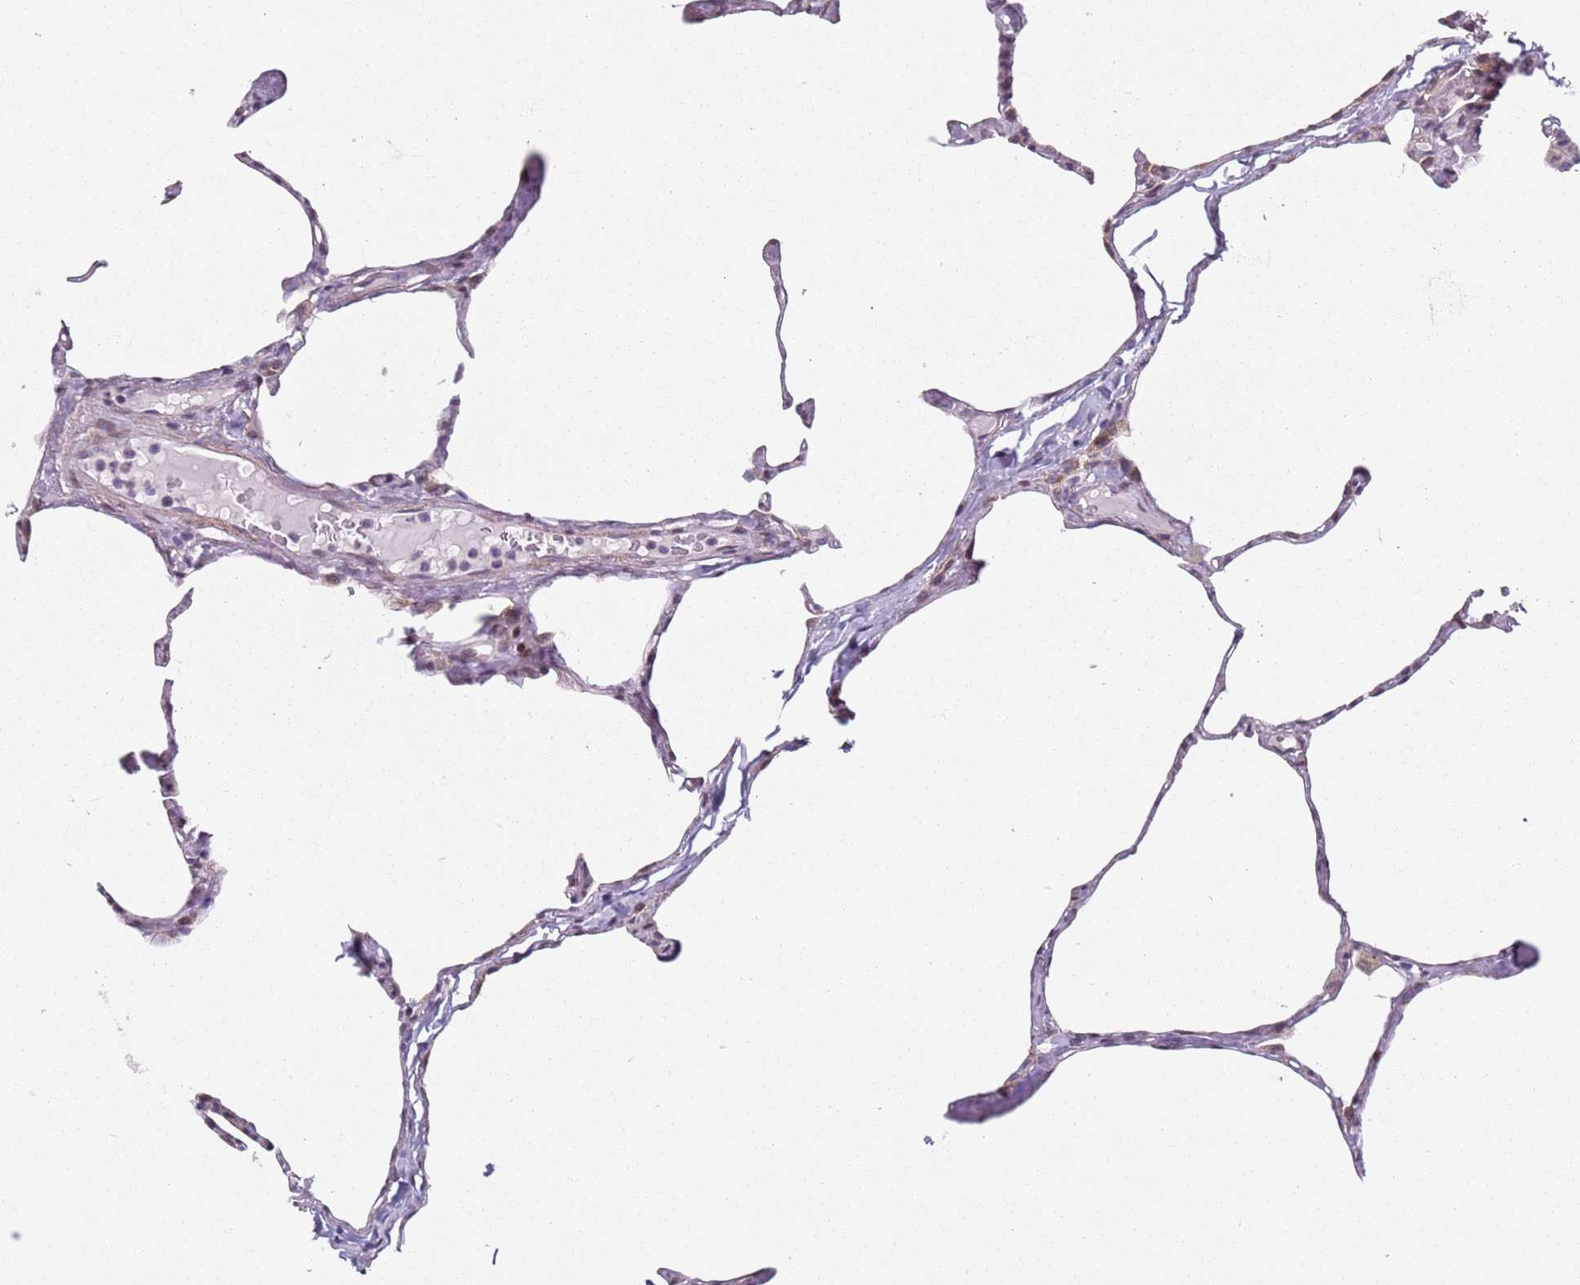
{"staining": {"intensity": "negative", "quantity": "none", "location": "none"}, "tissue": "lung", "cell_type": "Alveolar cells", "image_type": "normal", "snomed": [{"axis": "morphology", "description": "Normal tissue, NOS"}, {"axis": "topography", "description": "Lung"}], "caption": "There is no significant staining in alveolar cells of lung. (DAB IHC, high magnification).", "gene": "TMC4", "patient": {"sex": "male", "age": 65}}